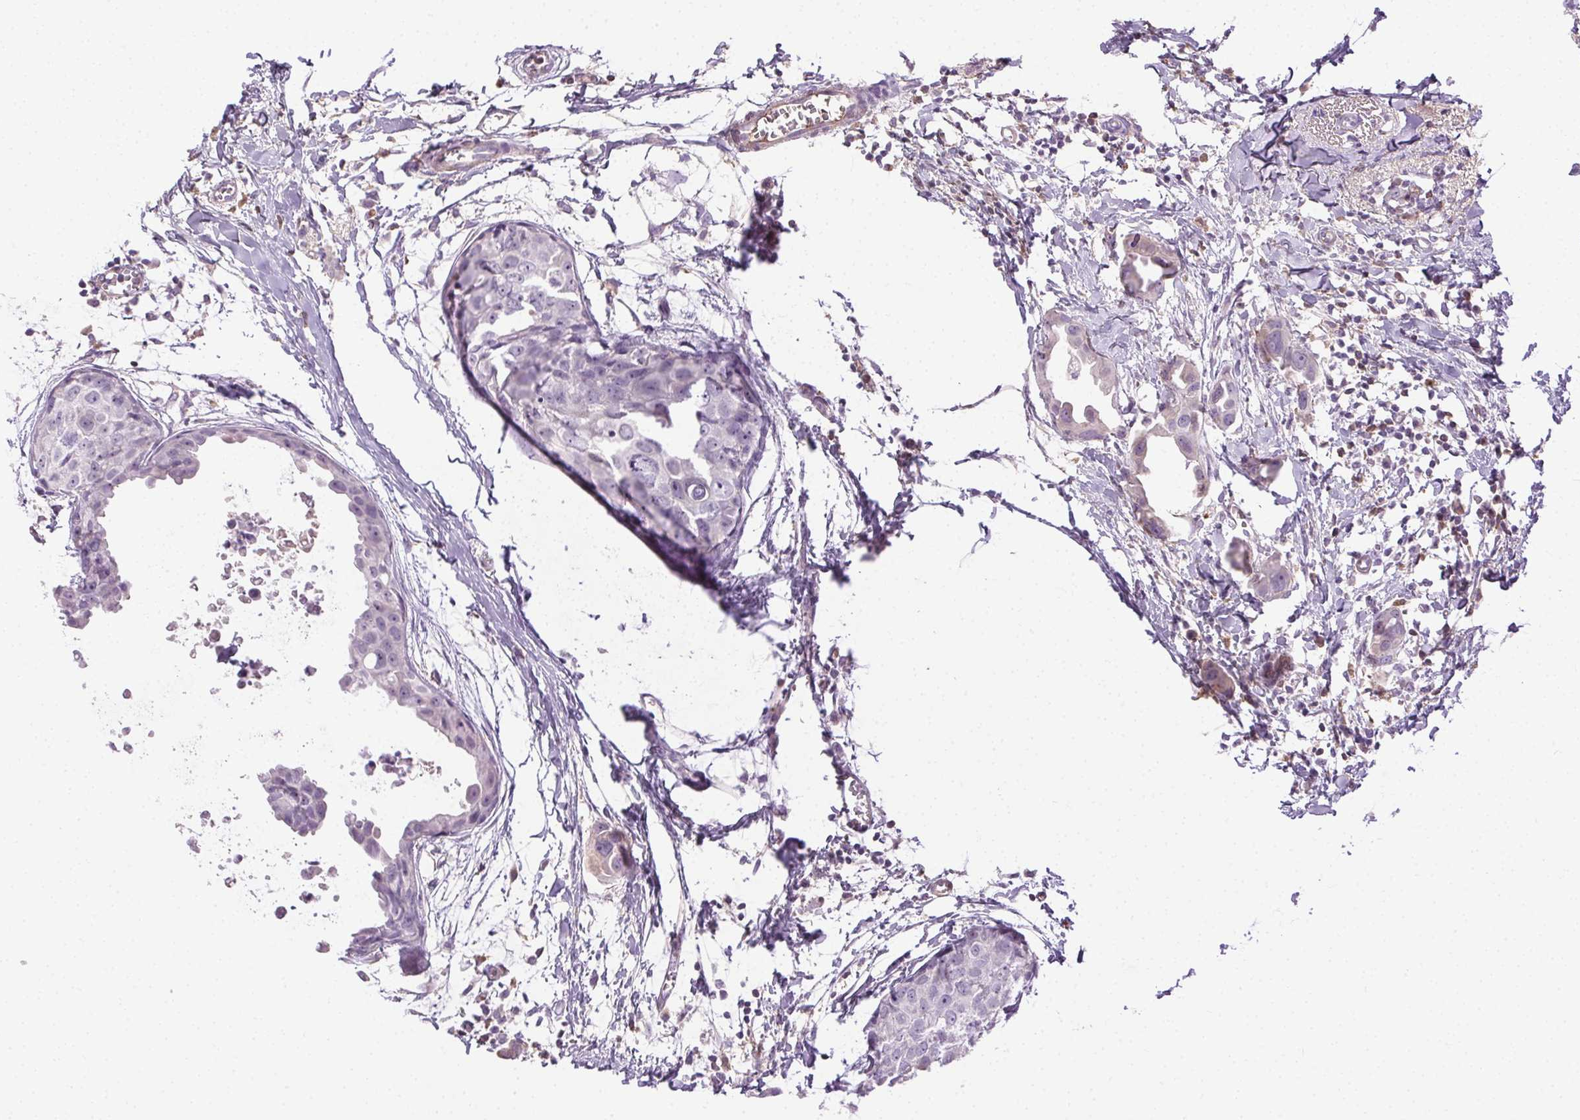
{"staining": {"intensity": "negative", "quantity": "none", "location": "none"}, "tissue": "breast cancer", "cell_type": "Tumor cells", "image_type": "cancer", "snomed": [{"axis": "morphology", "description": "Duct carcinoma"}, {"axis": "topography", "description": "Breast"}], "caption": "This is an IHC photomicrograph of human breast invasive ductal carcinoma. There is no positivity in tumor cells.", "gene": "BPIFB2", "patient": {"sex": "female", "age": 38}}